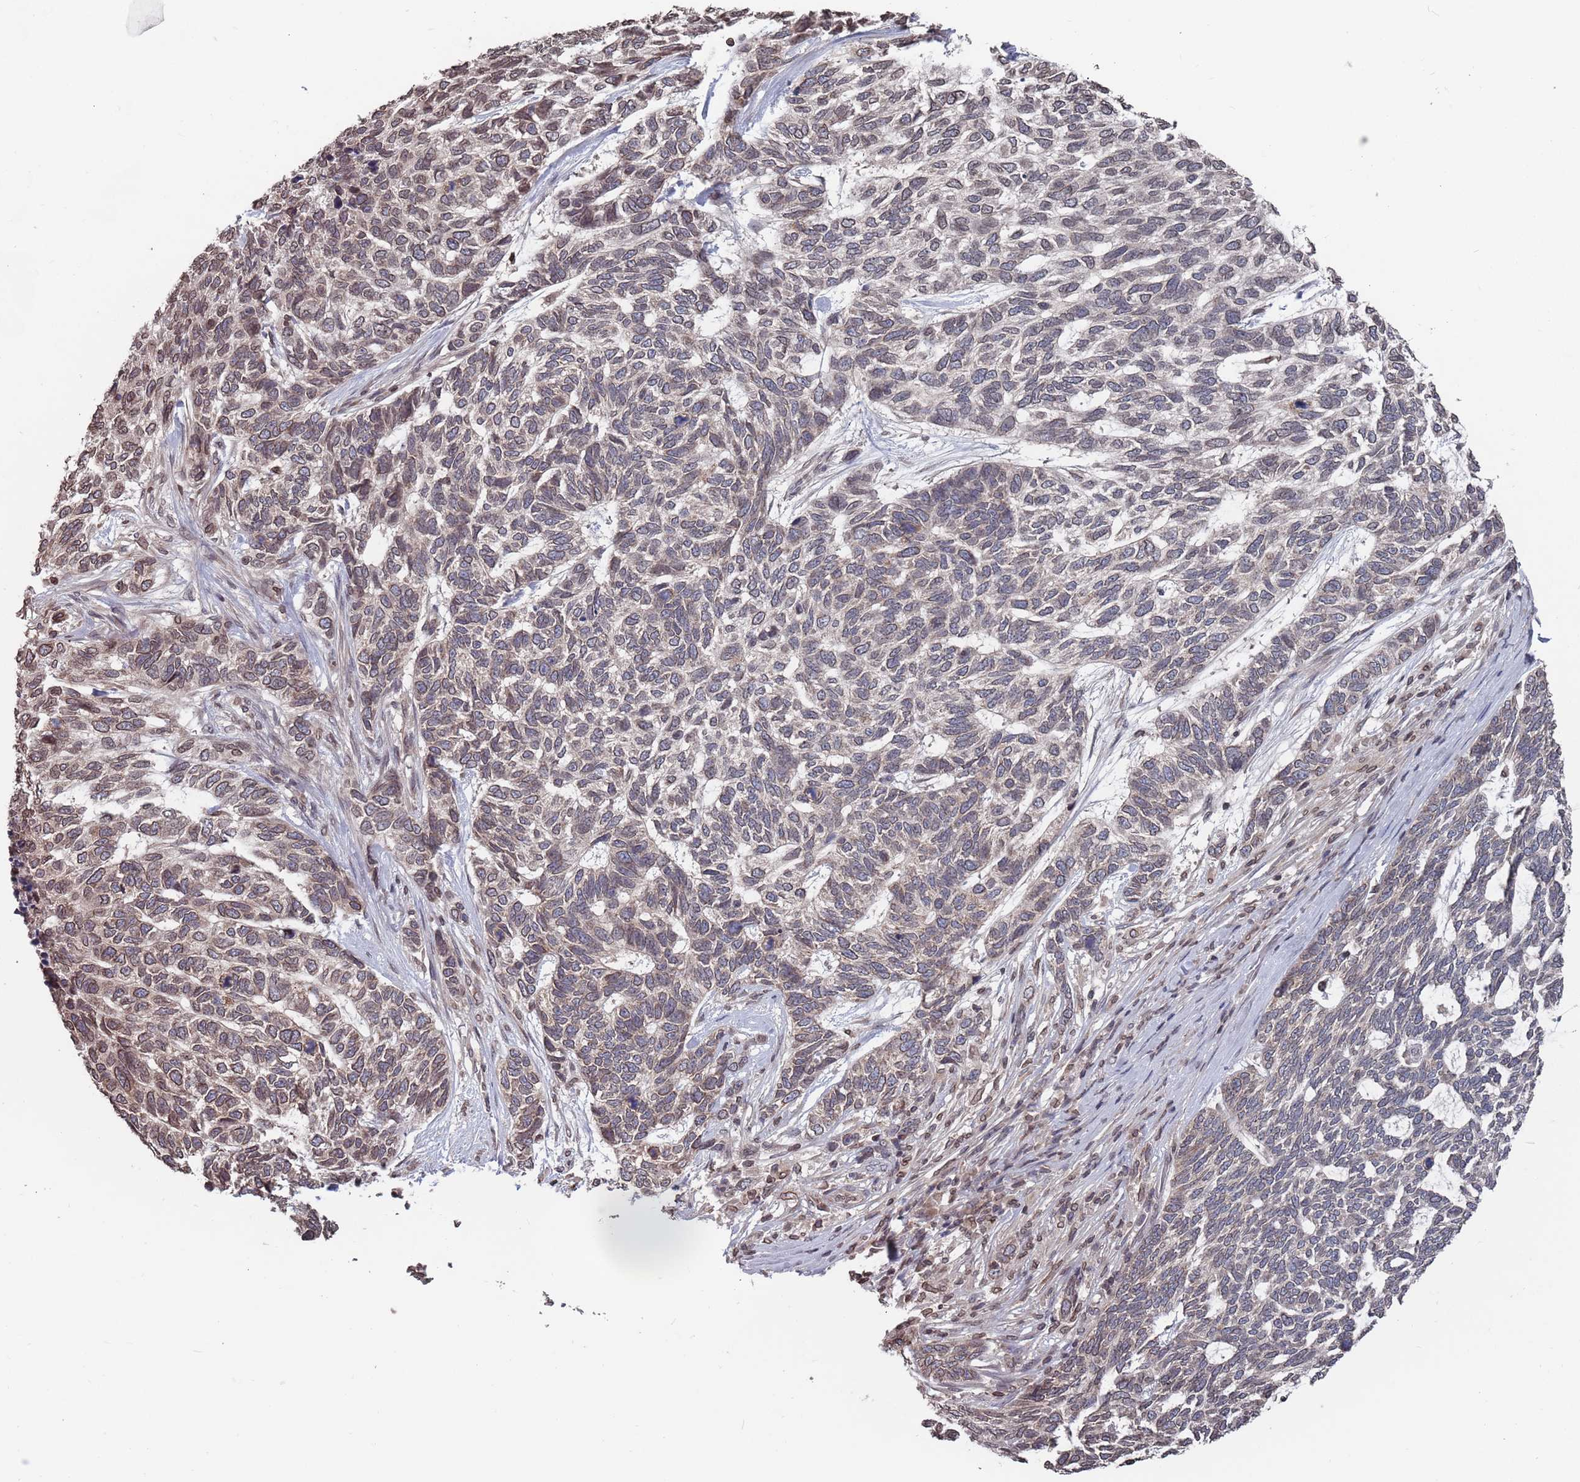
{"staining": {"intensity": "moderate", "quantity": "<25%", "location": "cytoplasmic/membranous,nuclear"}, "tissue": "skin cancer", "cell_type": "Tumor cells", "image_type": "cancer", "snomed": [{"axis": "morphology", "description": "Basal cell carcinoma"}, {"axis": "topography", "description": "Skin"}], "caption": "Brown immunohistochemical staining in human skin basal cell carcinoma exhibits moderate cytoplasmic/membranous and nuclear positivity in approximately <25% of tumor cells.", "gene": "SDHAF3", "patient": {"sex": "female", "age": 65}}